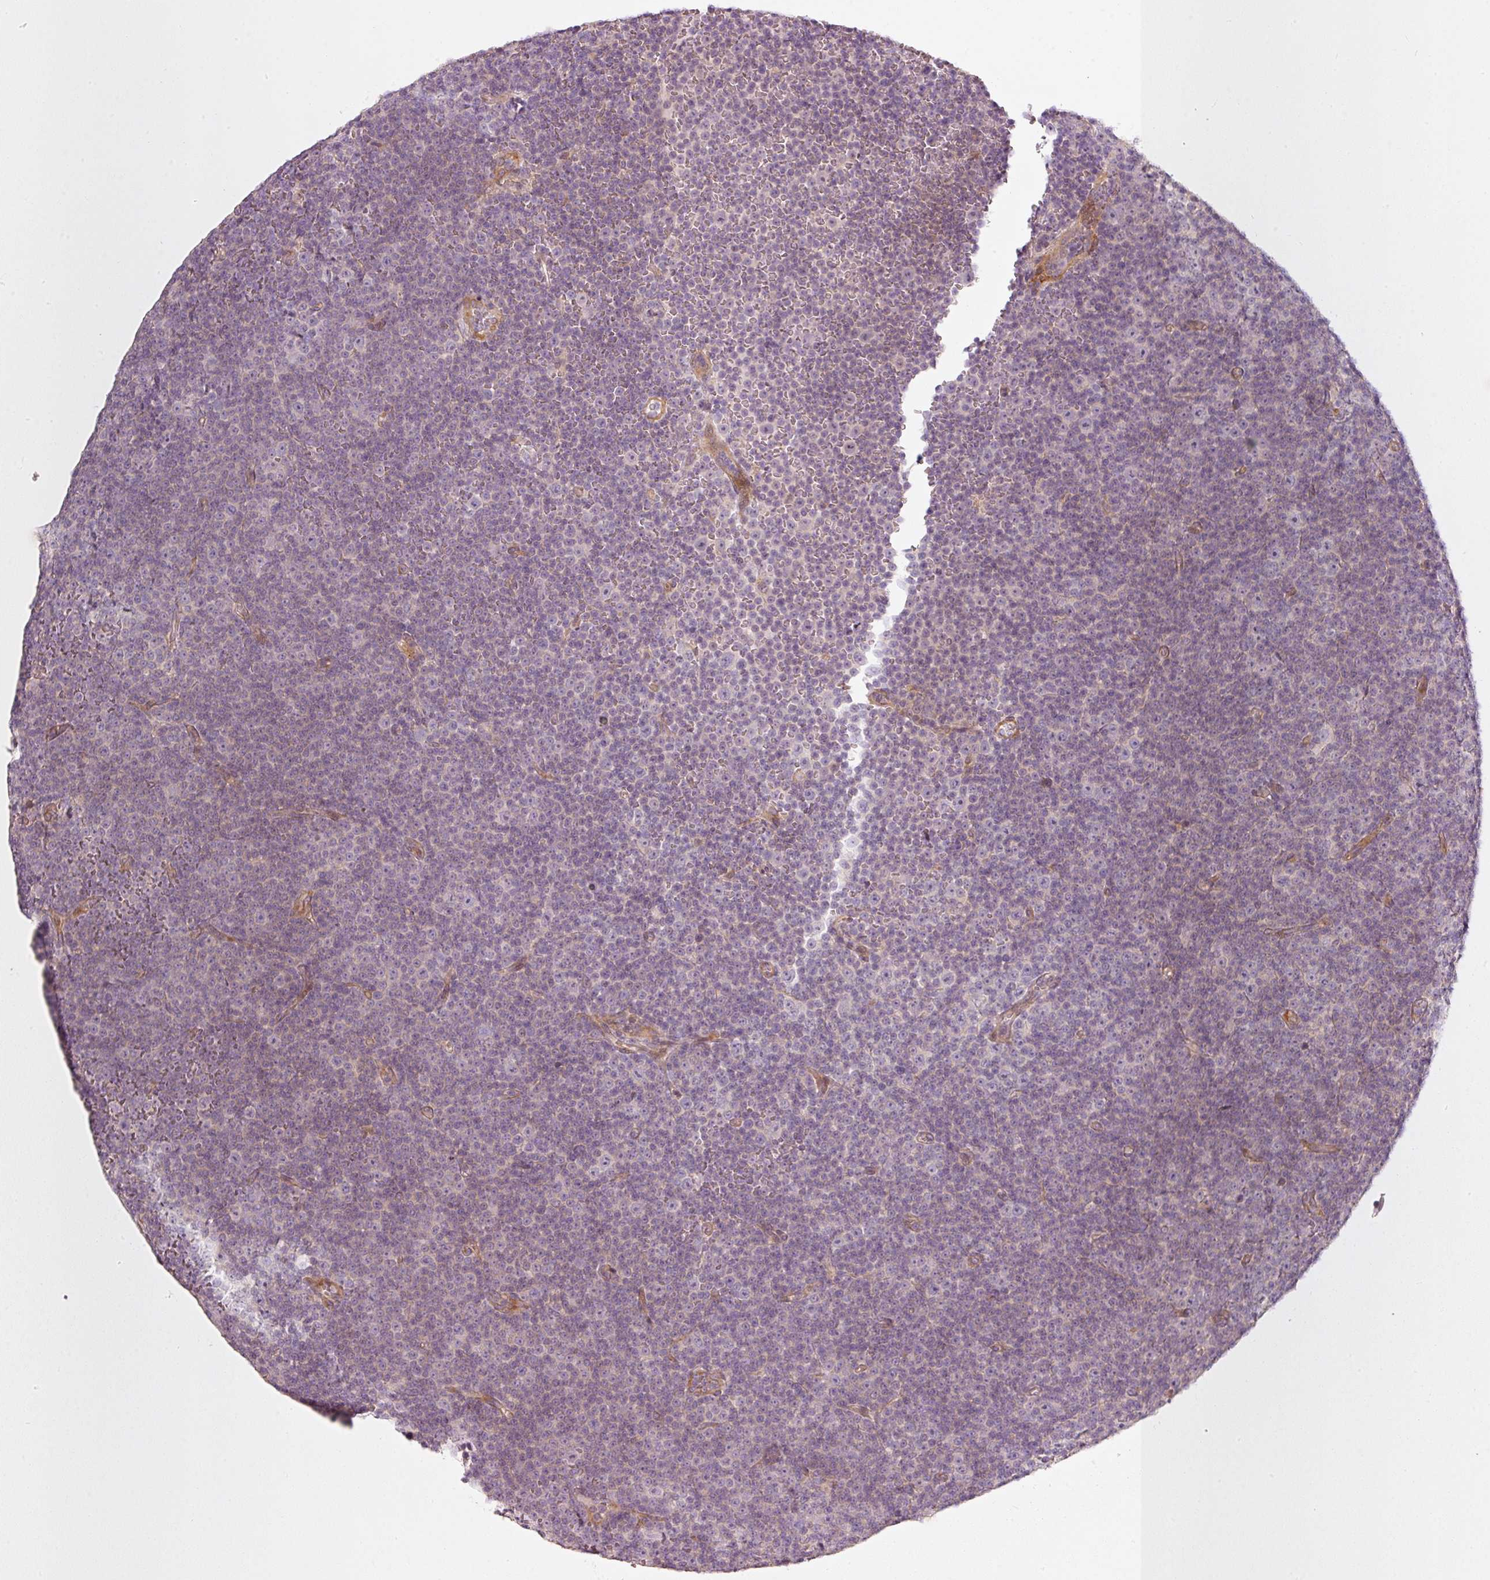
{"staining": {"intensity": "negative", "quantity": "none", "location": "none"}, "tissue": "lymphoma", "cell_type": "Tumor cells", "image_type": "cancer", "snomed": [{"axis": "morphology", "description": "Malignant lymphoma, non-Hodgkin's type, Low grade"}, {"axis": "topography", "description": "Lymph node"}], "caption": "IHC of human lymphoma exhibits no expression in tumor cells.", "gene": "KCNQ1", "patient": {"sex": "female", "age": 67}}